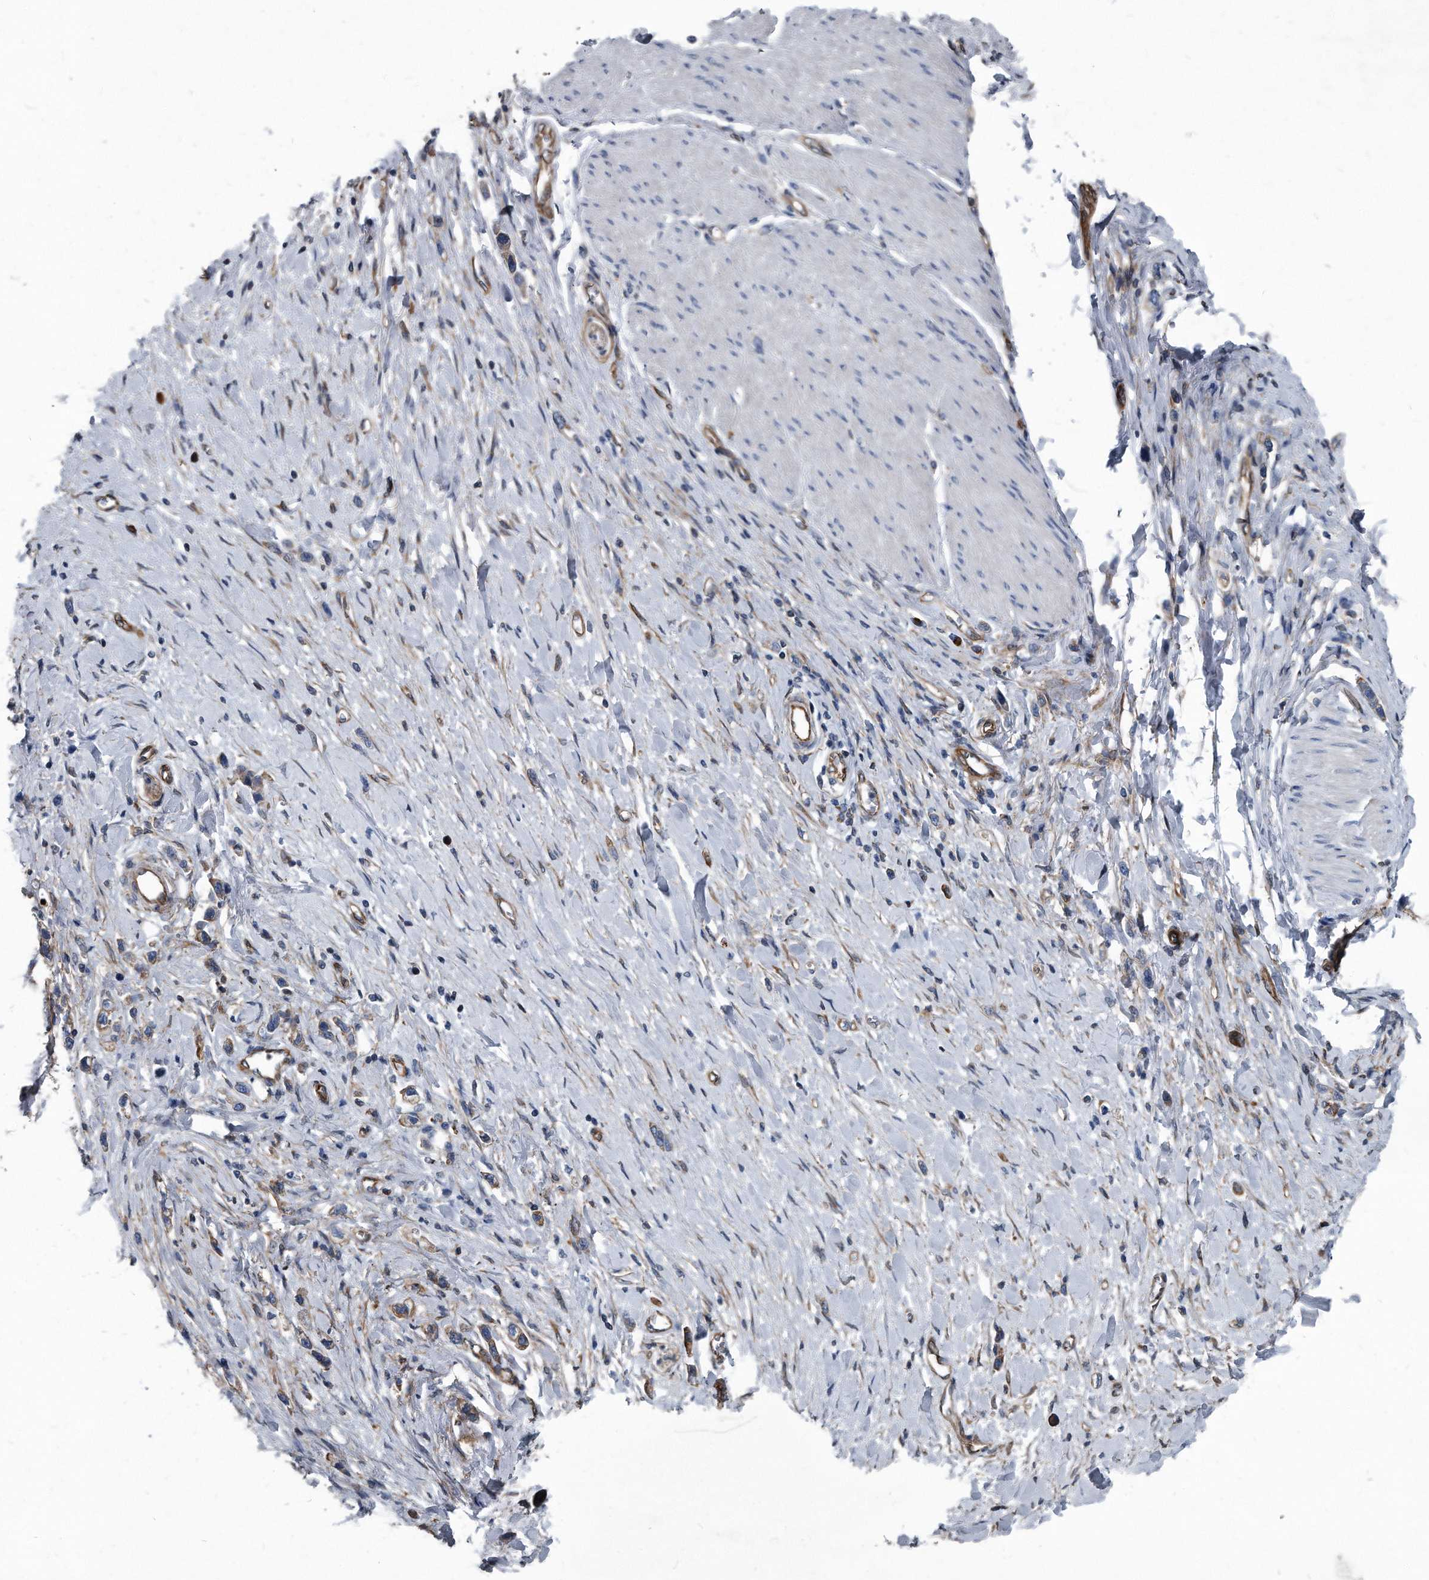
{"staining": {"intensity": "weak", "quantity": "25%-75%", "location": "cytoplasmic/membranous"}, "tissue": "stomach cancer", "cell_type": "Tumor cells", "image_type": "cancer", "snomed": [{"axis": "morphology", "description": "Adenocarcinoma, NOS"}, {"axis": "topography", "description": "Stomach"}], "caption": "Stomach adenocarcinoma stained with a brown dye reveals weak cytoplasmic/membranous positive expression in about 25%-75% of tumor cells.", "gene": "PLEC", "patient": {"sex": "female", "age": 65}}